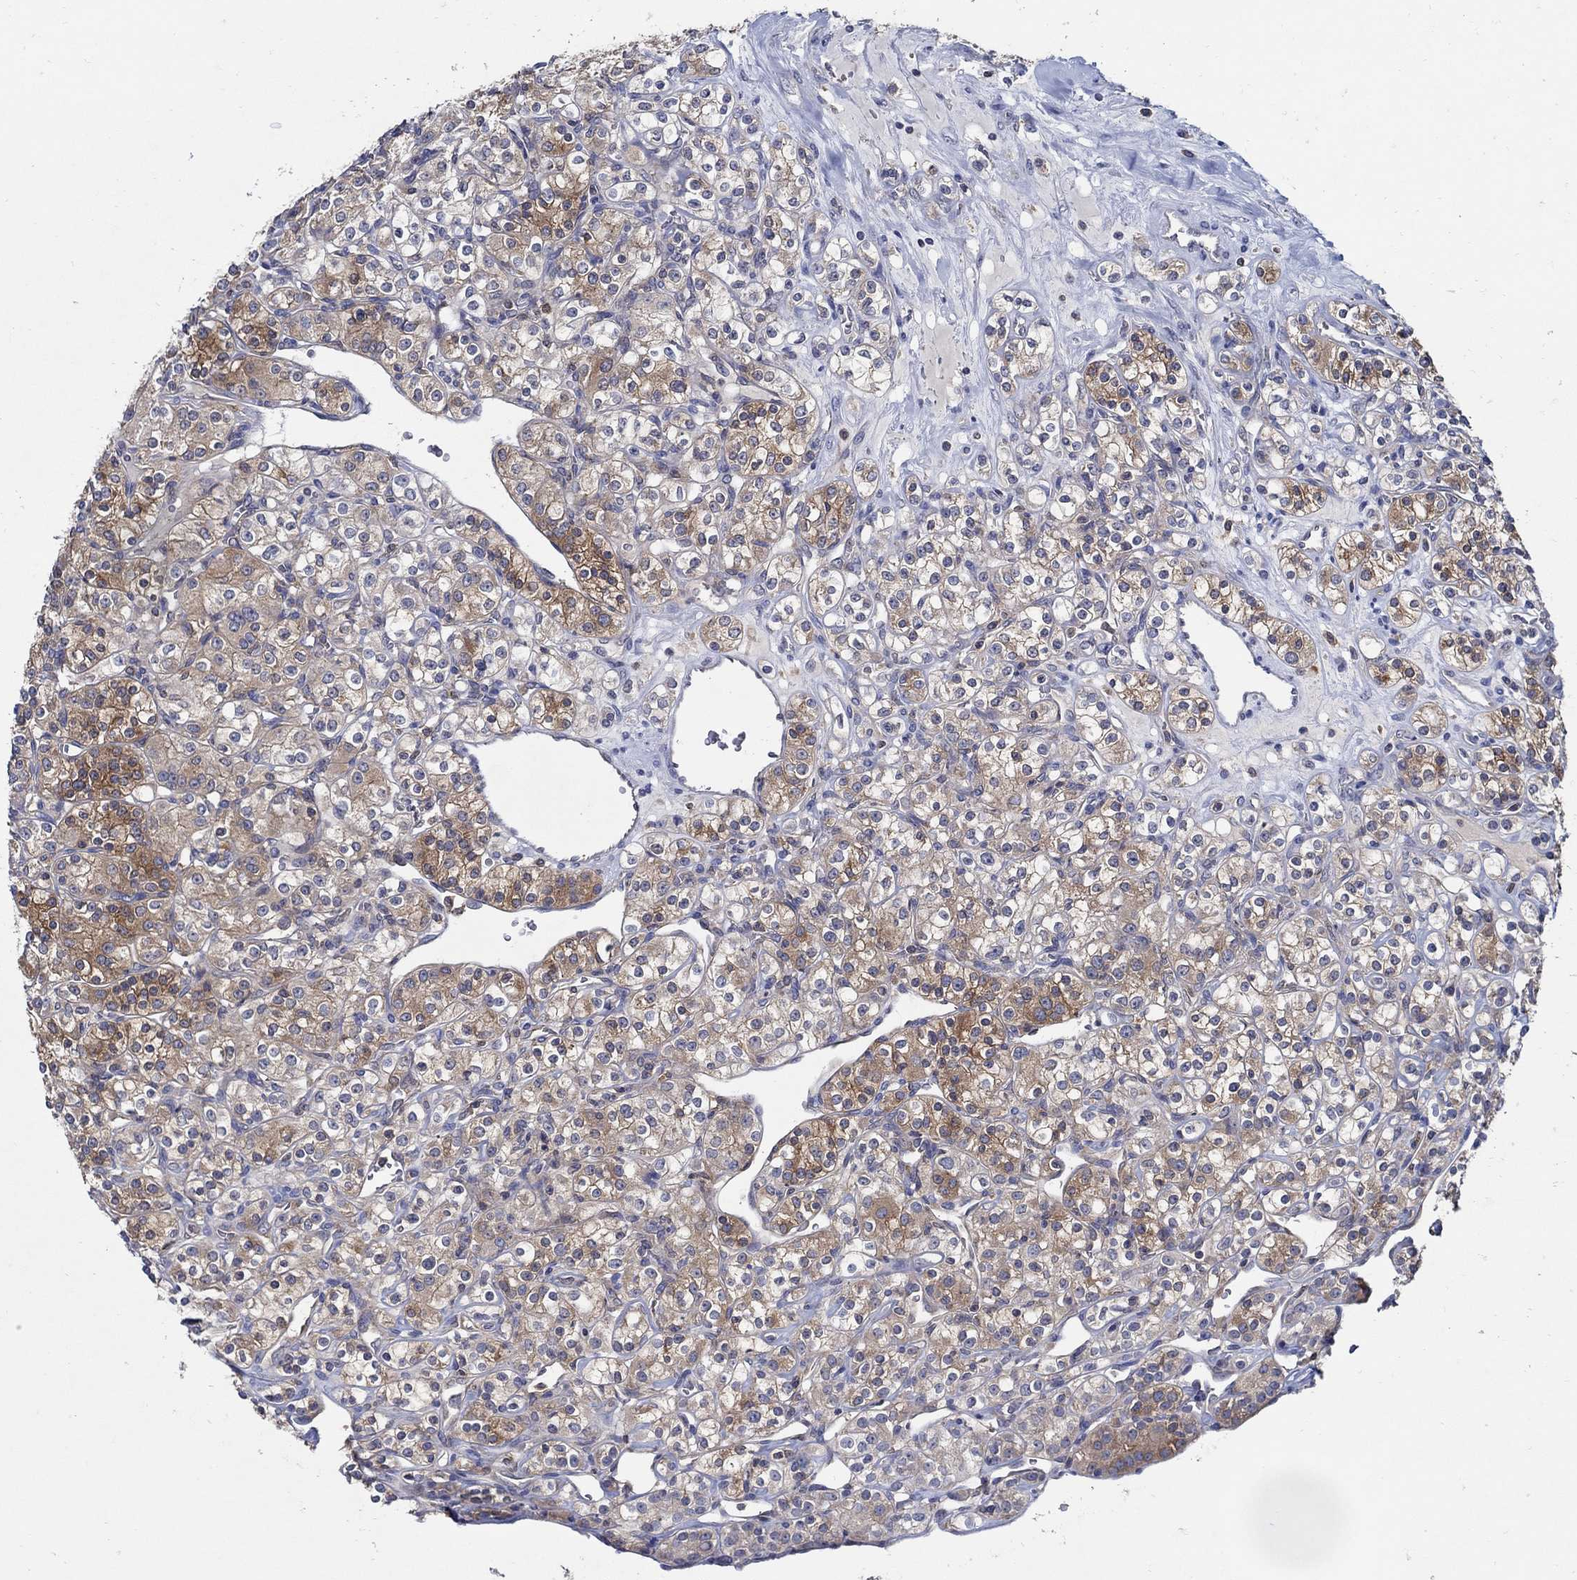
{"staining": {"intensity": "strong", "quantity": "25%-75%", "location": "cytoplasmic/membranous"}, "tissue": "renal cancer", "cell_type": "Tumor cells", "image_type": "cancer", "snomed": [{"axis": "morphology", "description": "Adenocarcinoma, NOS"}, {"axis": "topography", "description": "Kidney"}], "caption": "Immunohistochemistry (IHC) of renal adenocarcinoma demonstrates high levels of strong cytoplasmic/membranous expression in approximately 25%-75% of tumor cells. (DAB IHC, brown staining for protein, blue staining for nuclei).", "gene": "MTHFR", "patient": {"sex": "male", "age": 77}}